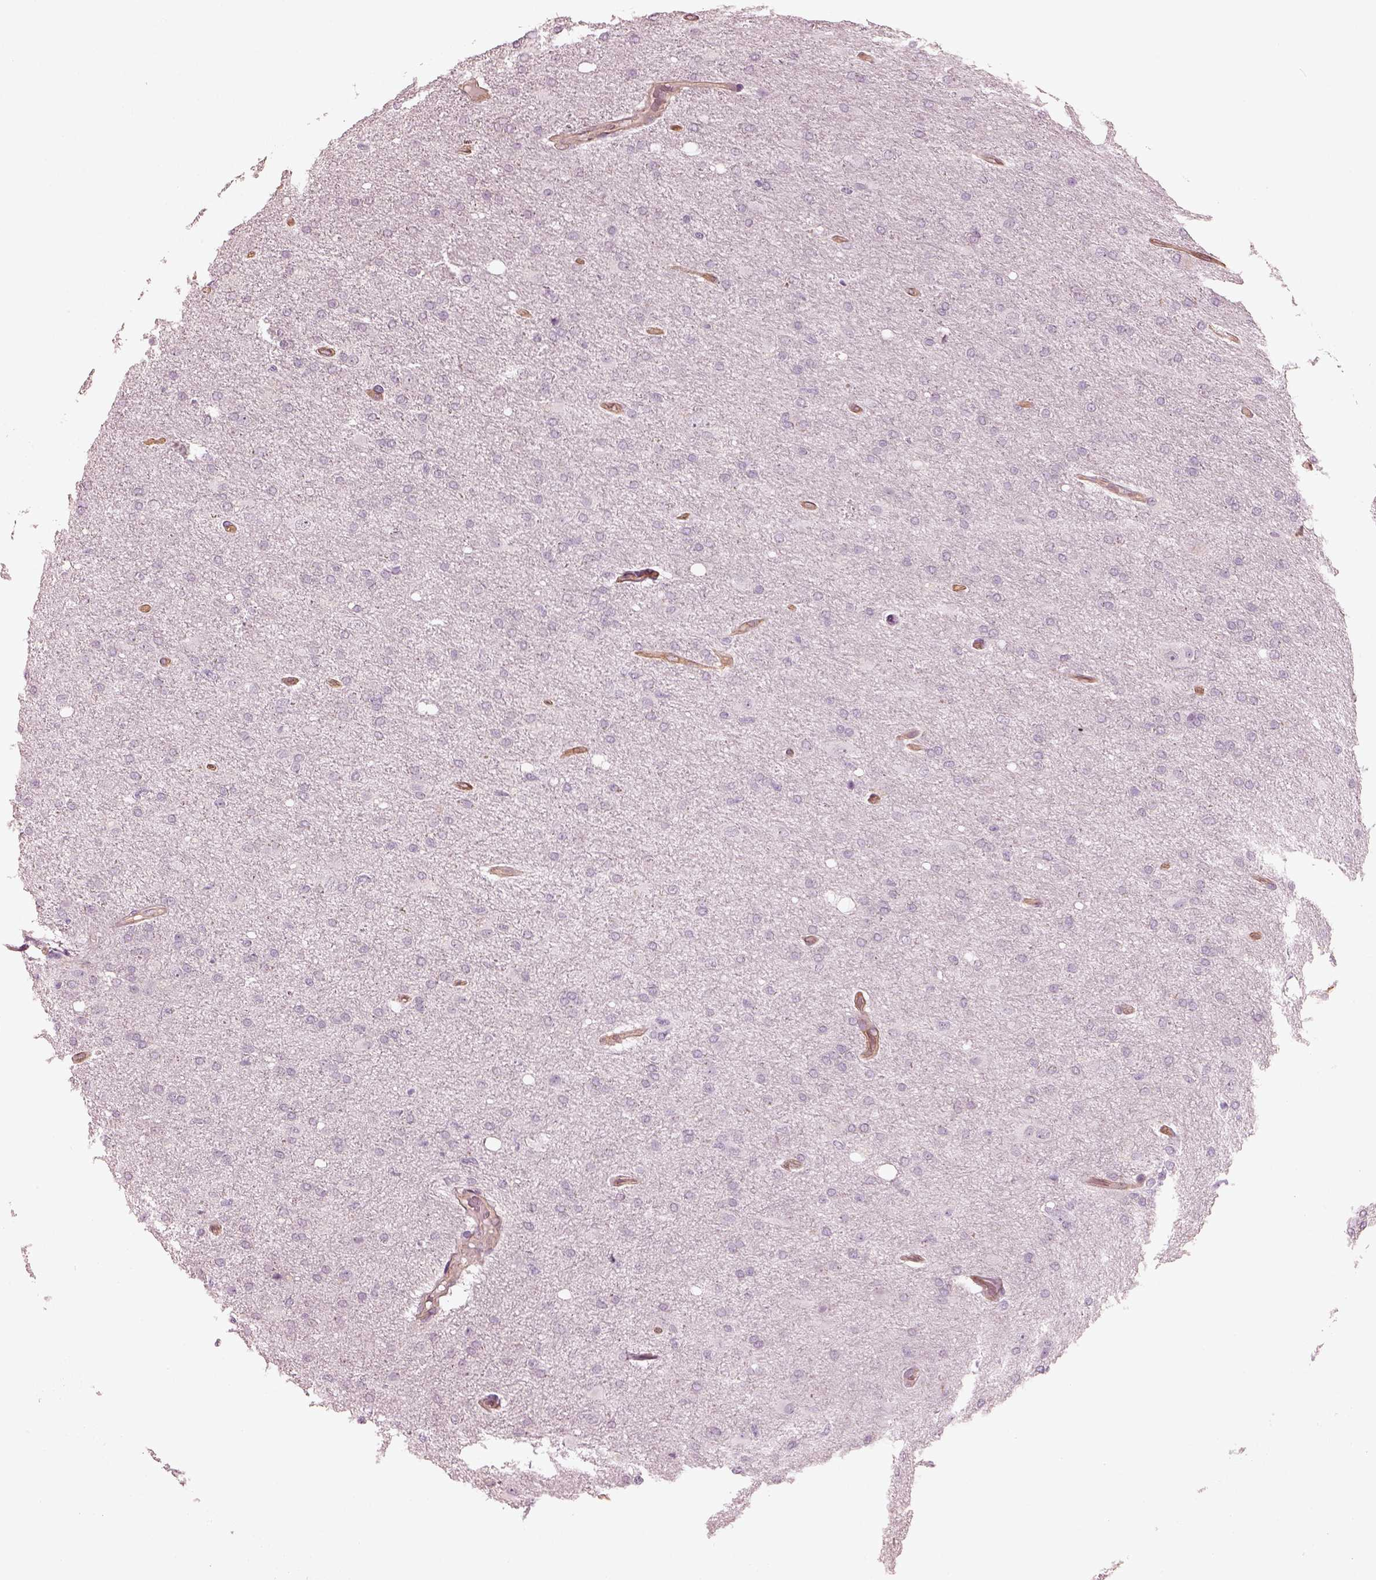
{"staining": {"intensity": "negative", "quantity": "none", "location": "none"}, "tissue": "glioma", "cell_type": "Tumor cells", "image_type": "cancer", "snomed": [{"axis": "morphology", "description": "Glioma, malignant, High grade"}, {"axis": "topography", "description": "Cerebral cortex"}], "caption": "Human glioma stained for a protein using immunohistochemistry (IHC) displays no positivity in tumor cells.", "gene": "EIF4E1B", "patient": {"sex": "male", "age": 70}}